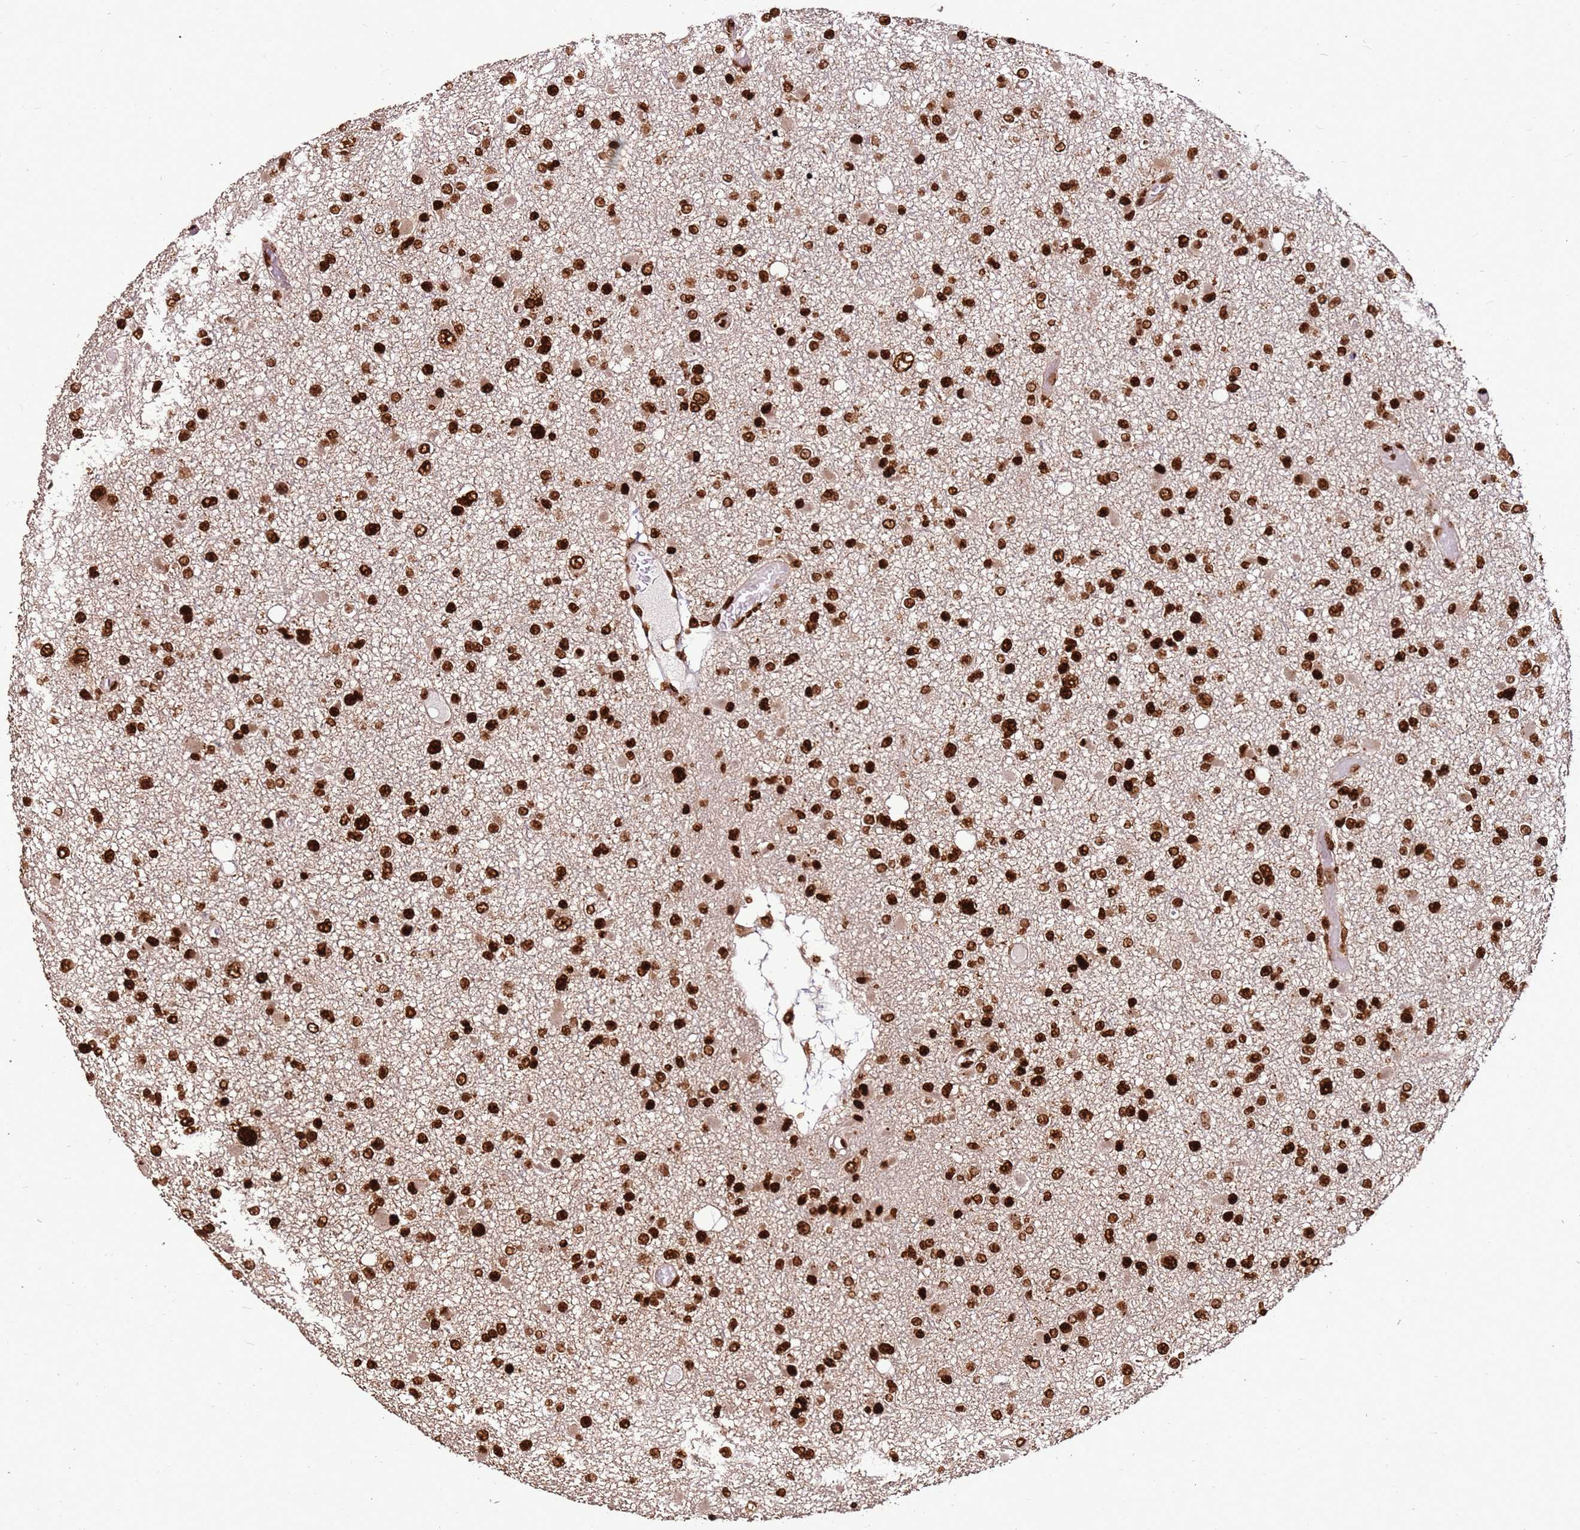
{"staining": {"intensity": "strong", "quantity": ">75%", "location": "nuclear"}, "tissue": "glioma", "cell_type": "Tumor cells", "image_type": "cancer", "snomed": [{"axis": "morphology", "description": "Glioma, malignant, Low grade"}, {"axis": "topography", "description": "Brain"}], "caption": "Immunohistochemical staining of glioma reveals strong nuclear protein positivity in approximately >75% of tumor cells.", "gene": "HNRNPAB", "patient": {"sex": "female", "age": 22}}